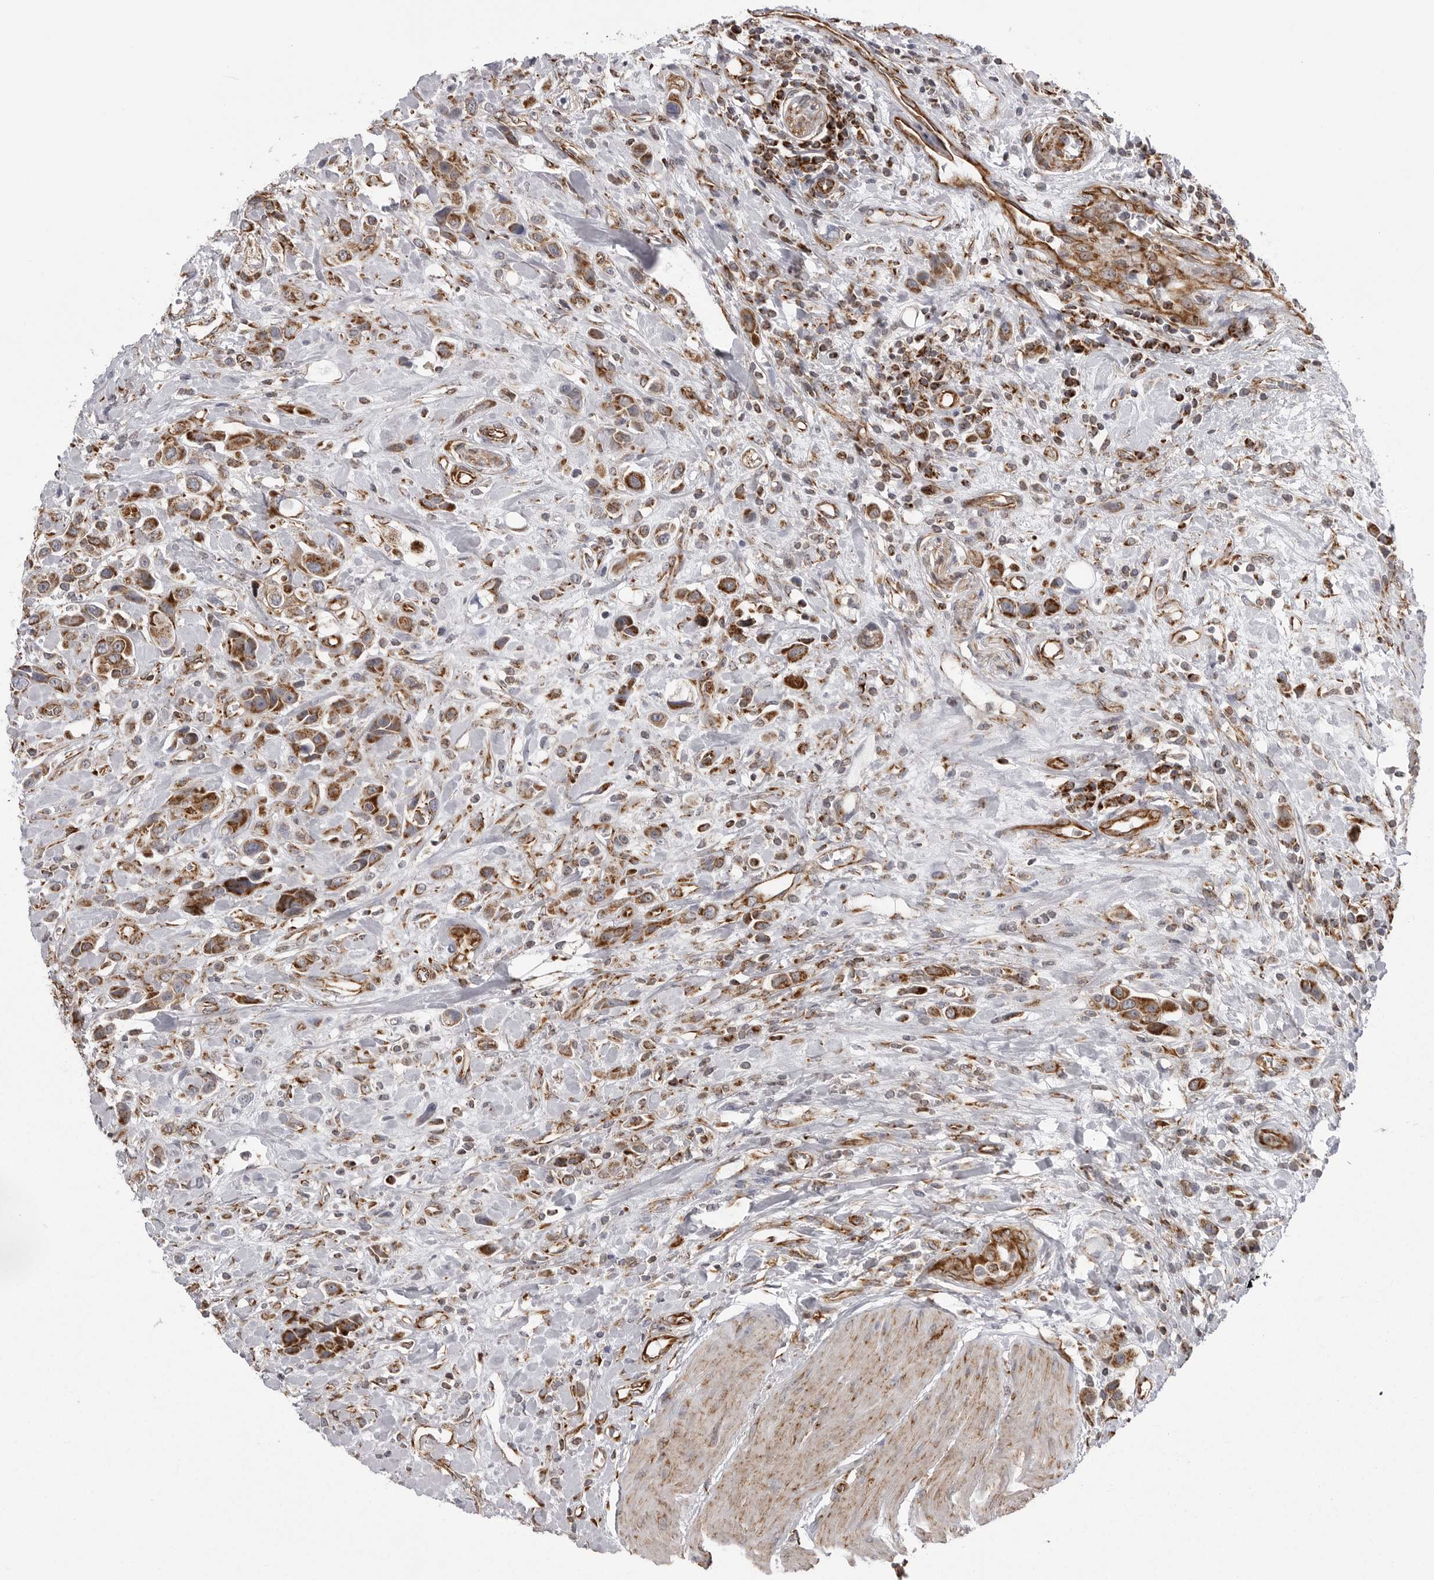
{"staining": {"intensity": "strong", "quantity": ">75%", "location": "cytoplasmic/membranous"}, "tissue": "urothelial cancer", "cell_type": "Tumor cells", "image_type": "cancer", "snomed": [{"axis": "morphology", "description": "Urothelial carcinoma, High grade"}, {"axis": "topography", "description": "Urinary bladder"}], "caption": "There is high levels of strong cytoplasmic/membranous positivity in tumor cells of urothelial cancer, as demonstrated by immunohistochemical staining (brown color).", "gene": "FH", "patient": {"sex": "male", "age": 50}}